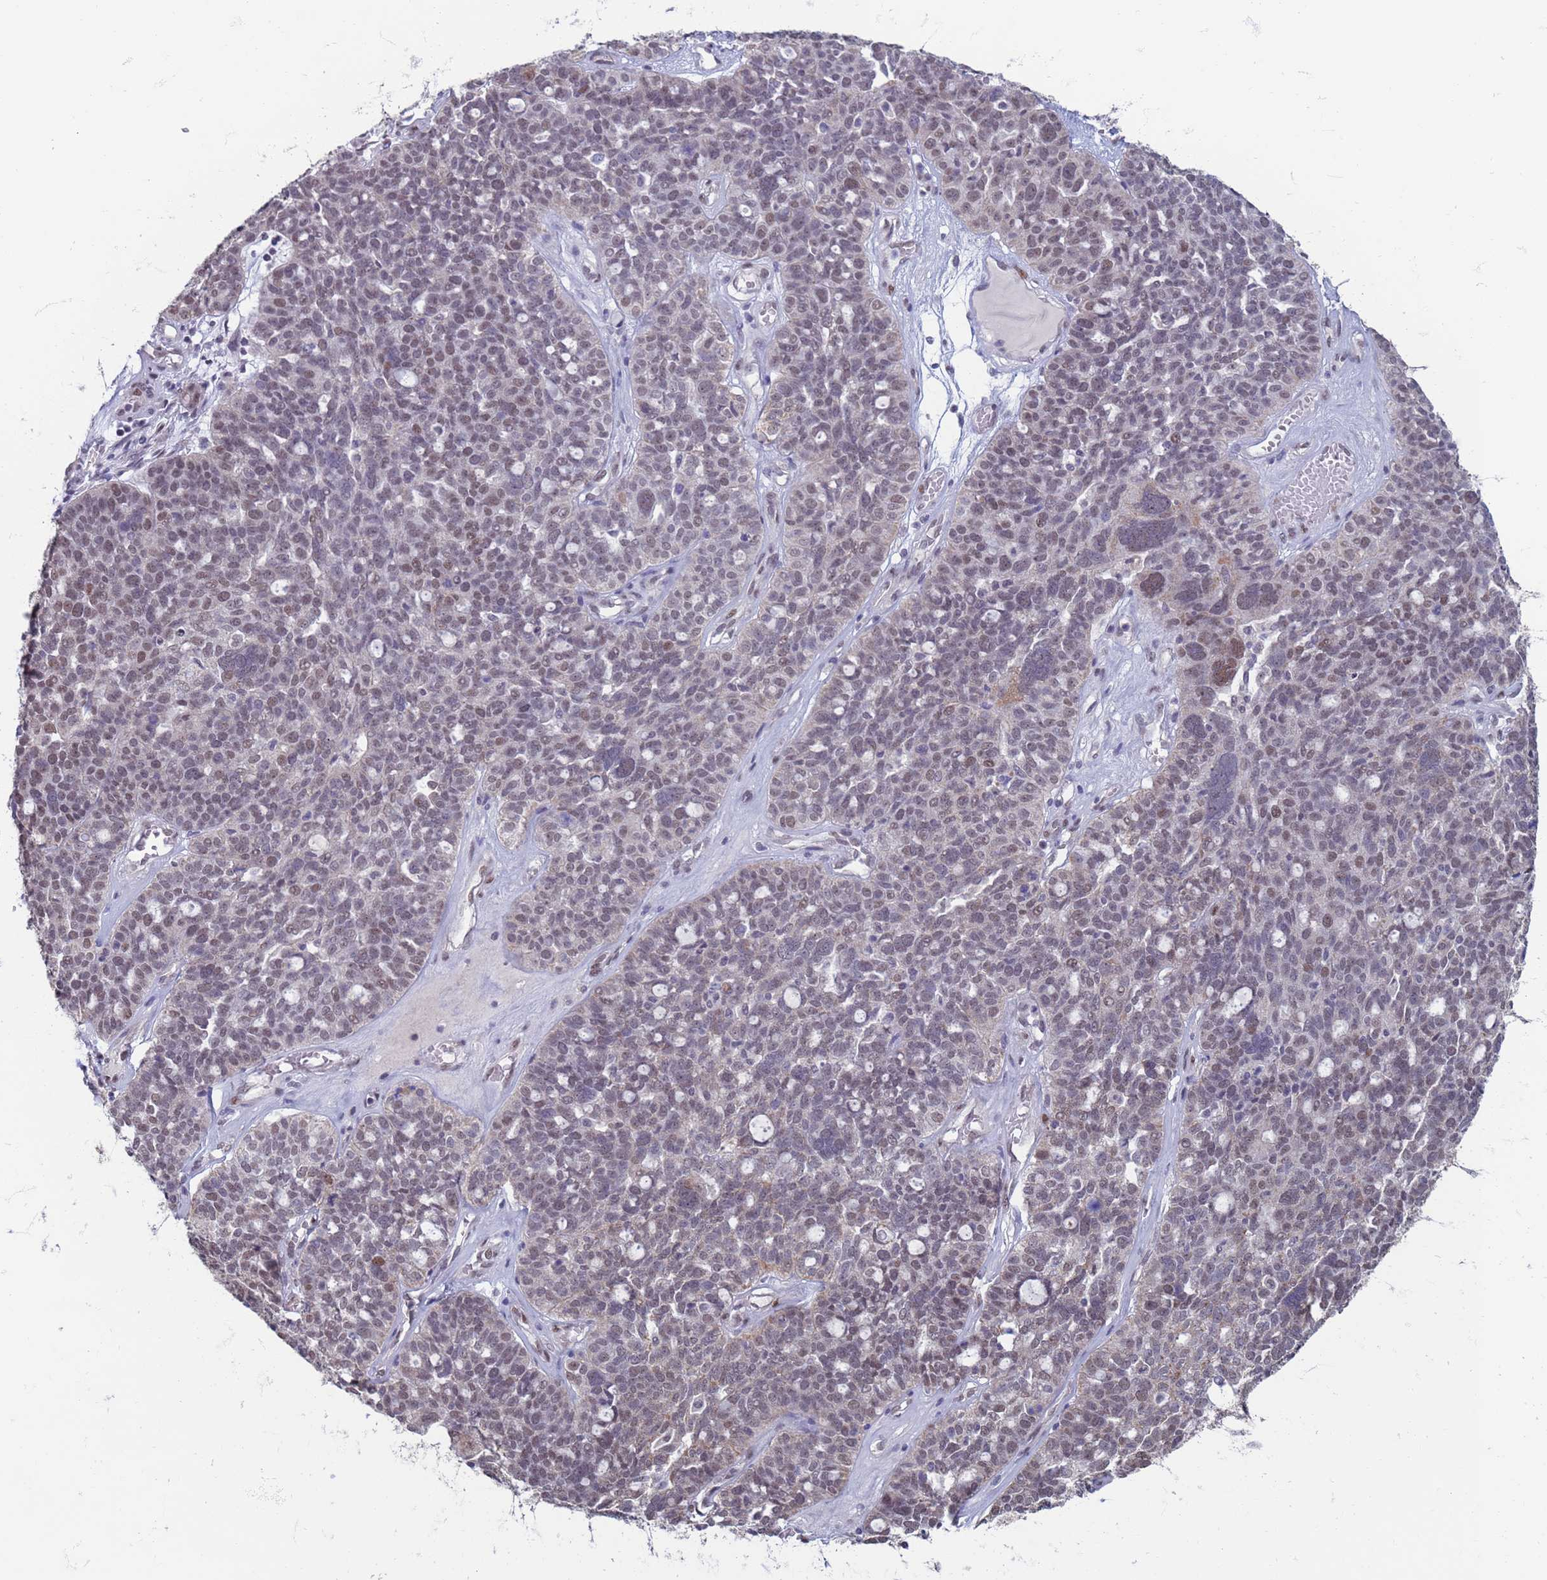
{"staining": {"intensity": "weak", "quantity": "25%-75%", "location": "nuclear"}, "tissue": "ovarian cancer", "cell_type": "Tumor cells", "image_type": "cancer", "snomed": [{"axis": "morphology", "description": "Cystadenocarcinoma, serous, NOS"}, {"axis": "topography", "description": "Ovary"}], "caption": "There is low levels of weak nuclear expression in tumor cells of ovarian cancer, as demonstrated by immunohistochemical staining (brown color).", "gene": "SAE1", "patient": {"sex": "female", "age": 59}}